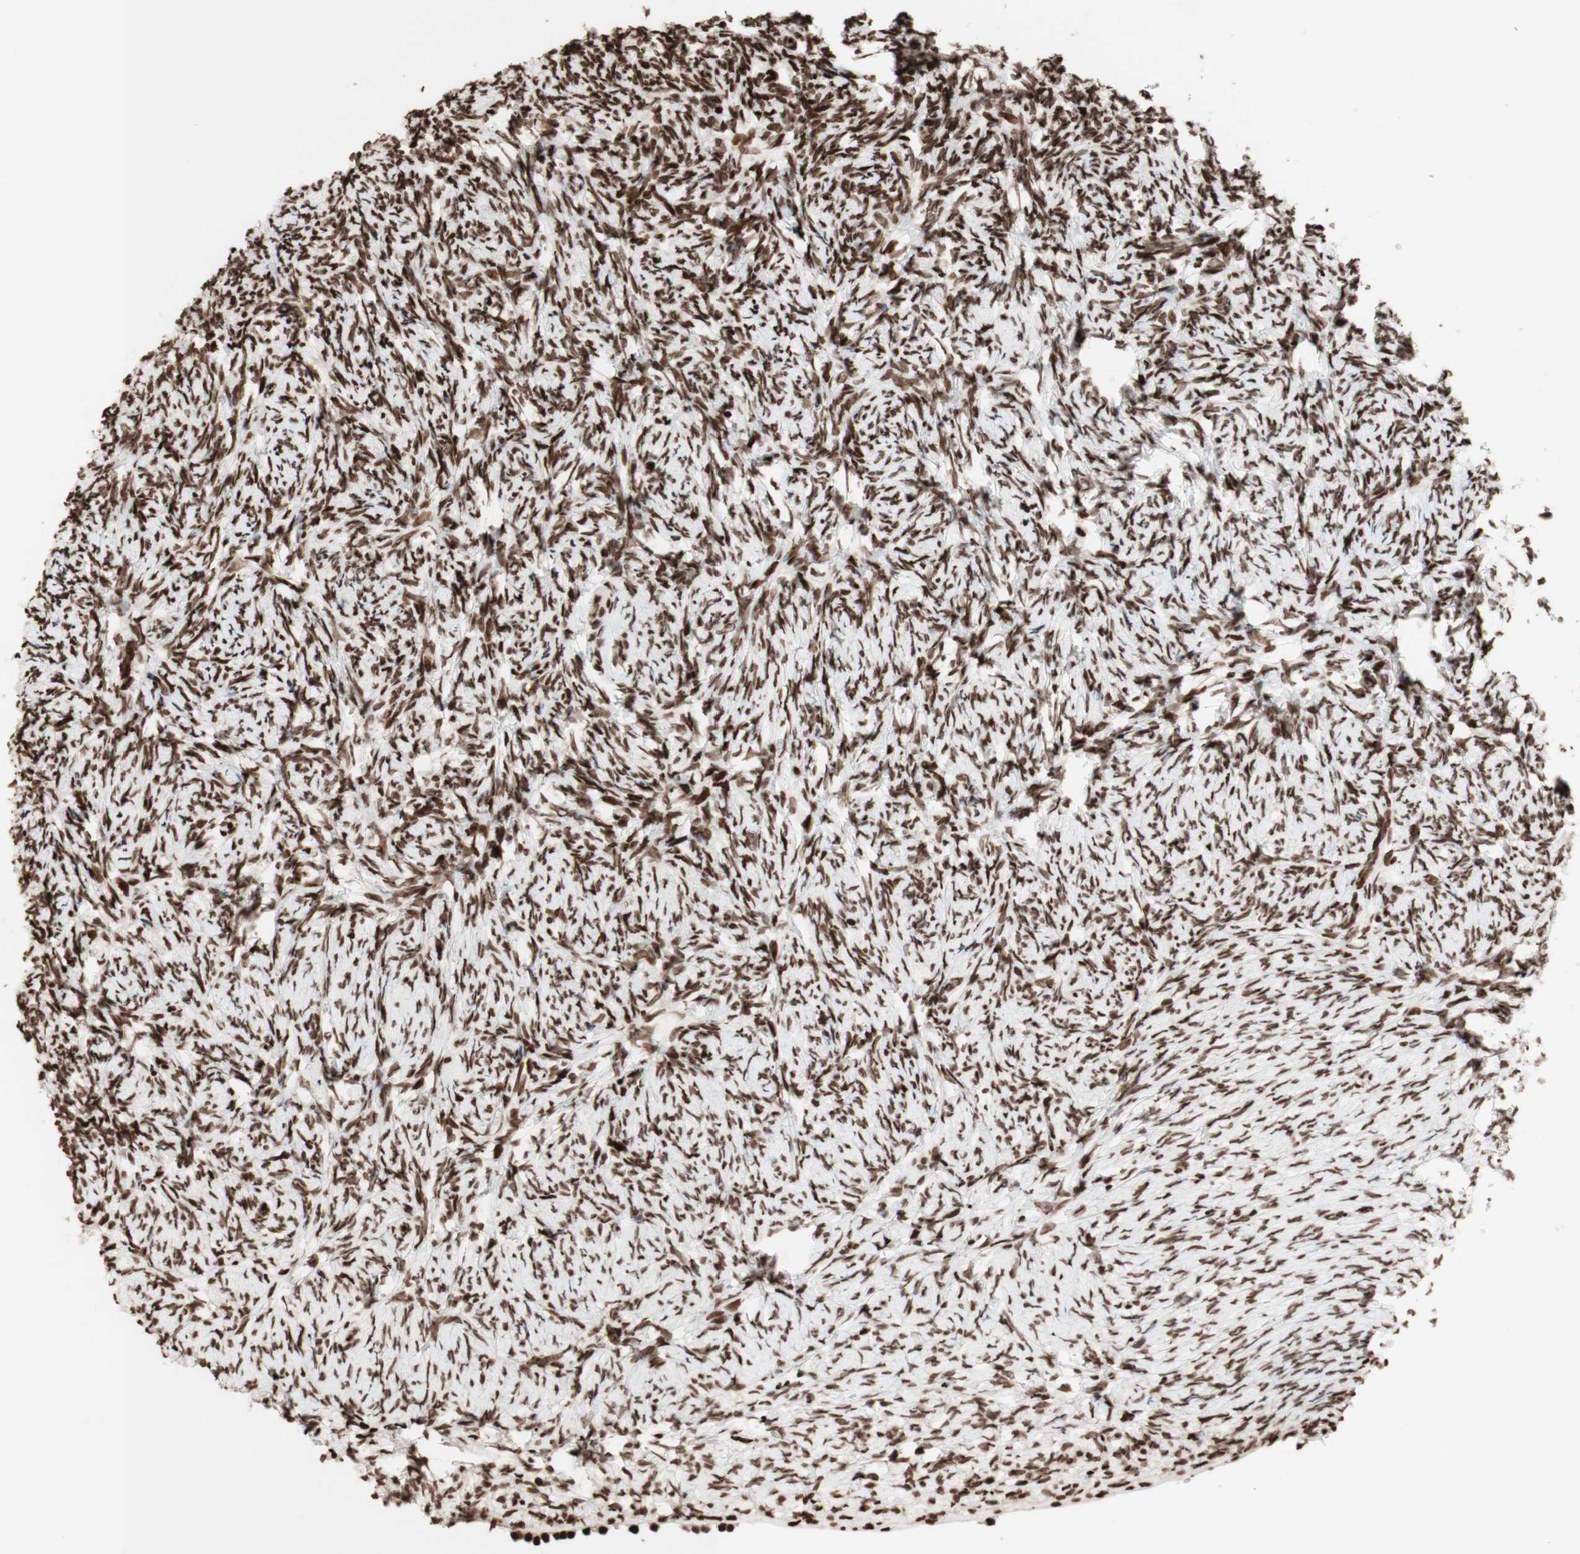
{"staining": {"intensity": "strong", "quantity": ">75%", "location": "nuclear"}, "tissue": "ovary", "cell_type": "Ovarian stroma cells", "image_type": "normal", "snomed": [{"axis": "morphology", "description": "Normal tissue, NOS"}, {"axis": "topography", "description": "Ovary"}], "caption": "Immunohistochemistry histopathology image of unremarkable ovary: human ovary stained using immunohistochemistry (IHC) demonstrates high levels of strong protein expression localized specifically in the nuclear of ovarian stroma cells, appearing as a nuclear brown color.", "gene": "NCAPD2", "patient": {"sex": "female", "age": 60}}